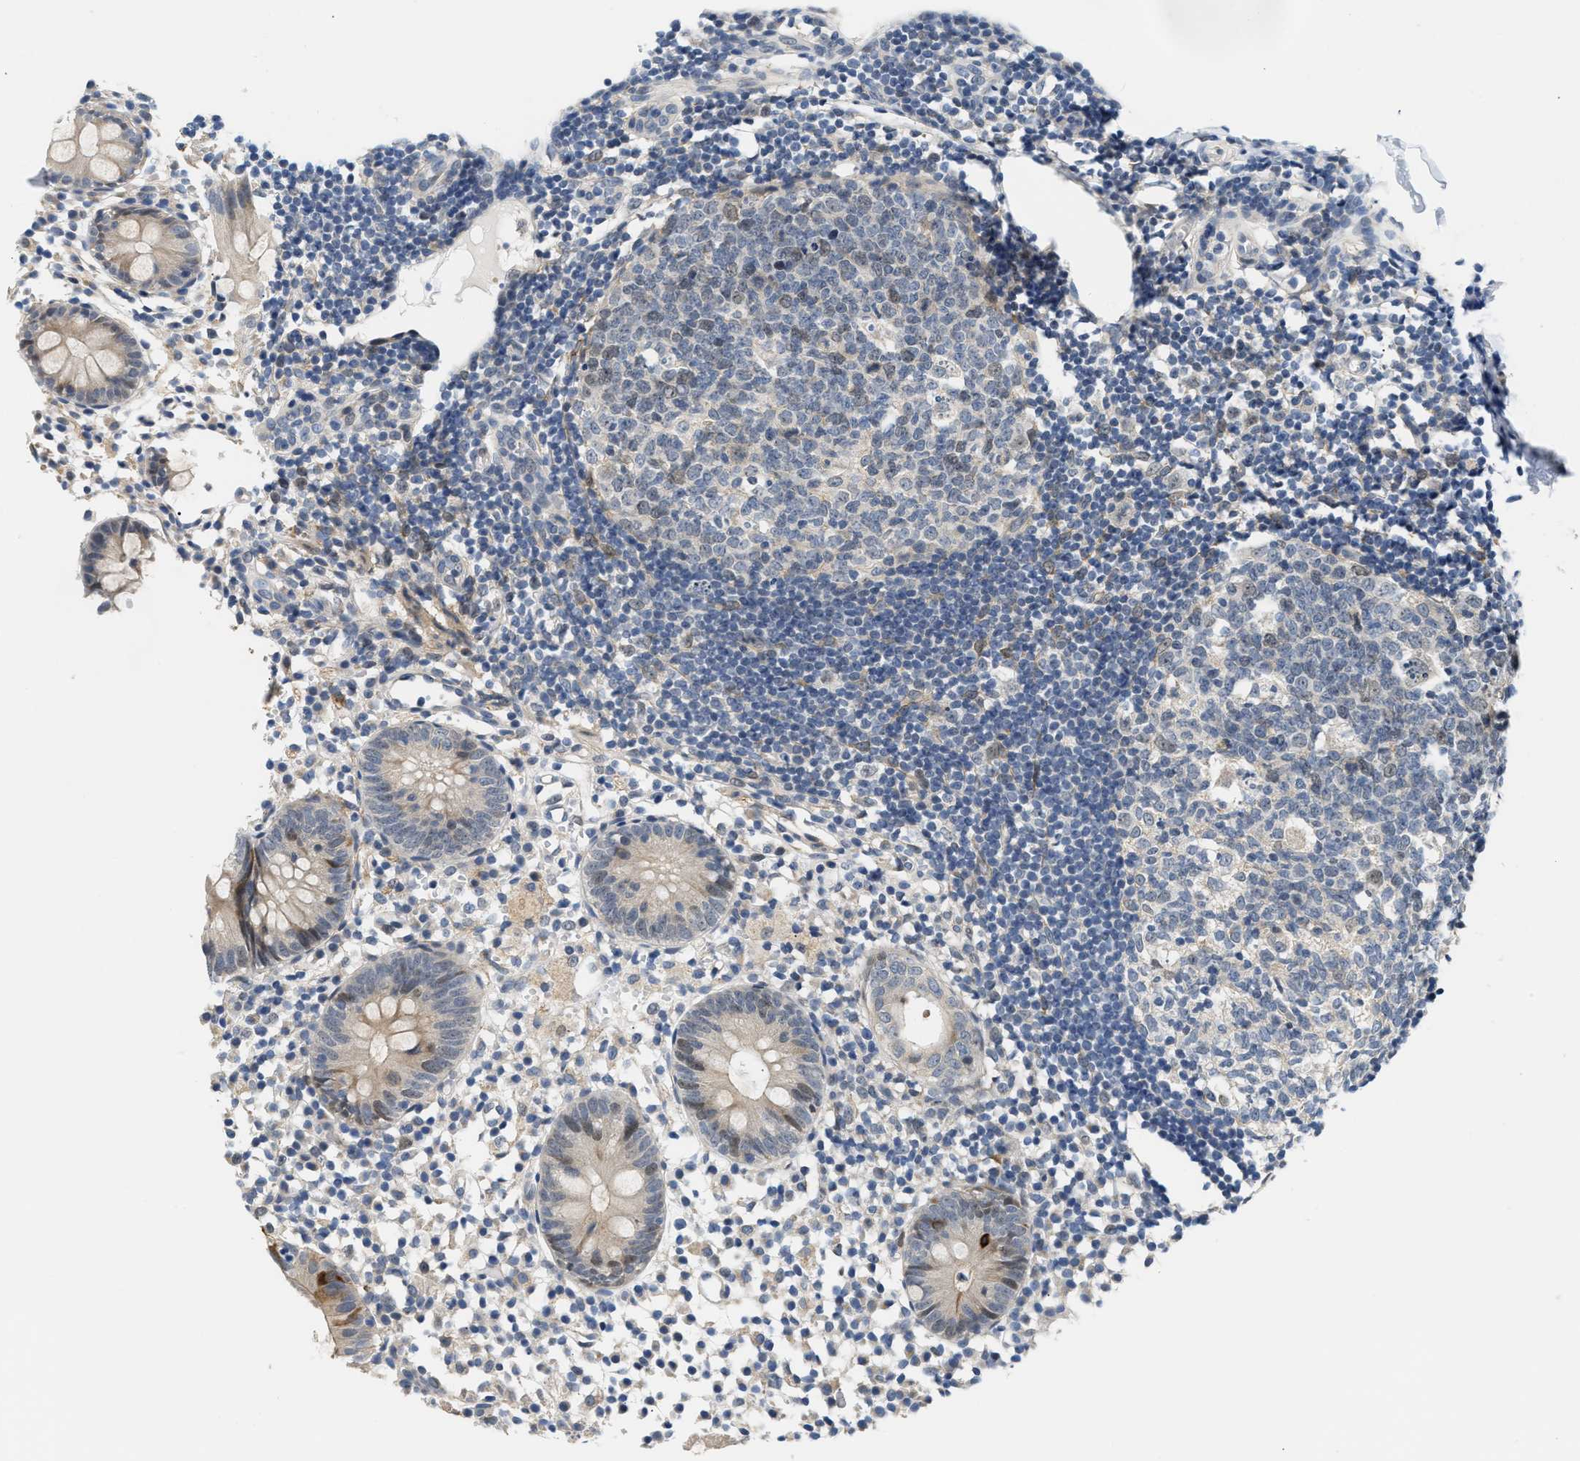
{"staining": {"intensity": "moderate", "quantity": "<25%", "location": "cytoplasmic/membranous,nuclear"}, "tissue": "appendix", "cell_type": "Glandular cells", "image_type": "normal", "snomed": [{"axis": "morphology", "description": "Normal tissue, NOS"}, {"axis": "topography", "description": "Appendix"}], "caption": "An IHC histopathology image of benign tissue is shown. Protein staining in brown labels moderate cytoplasmic/membranous,nuclear positivity in appendix within glandular cells. Immunohistochemistry (ihc) stains the protein of interest in brown and the nuclei are stained blue.", "gene": "CLGN", "patient": {"sex": "female", "age": 20}}